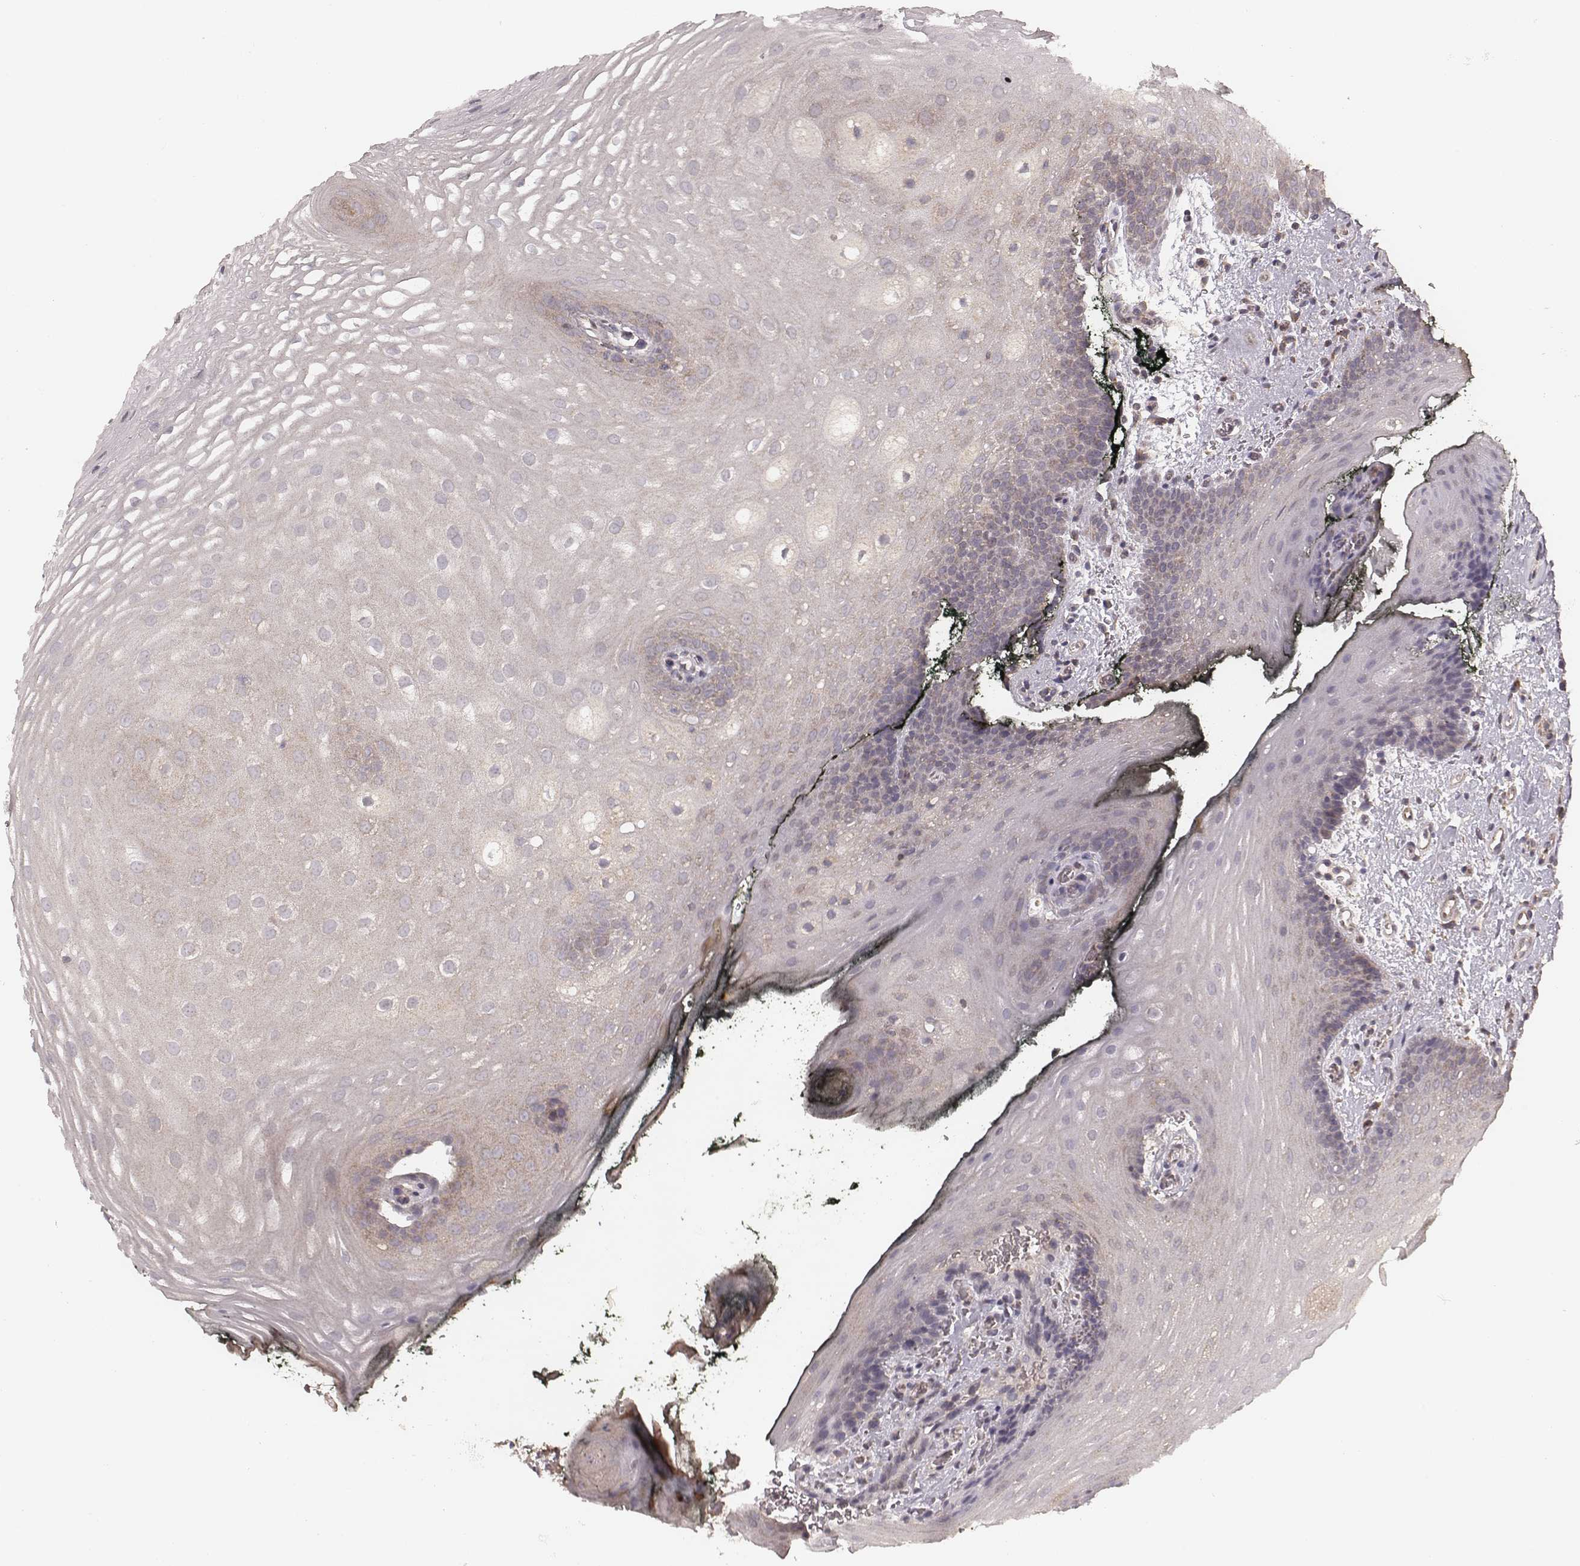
{"staining": {"intensity": "weak", "quantity": "<25%", "location": "cytoplasmic/membranous"}, "tissue": "oral mucosa", "cell_type": "Squamous epithelial cells", "image_type": "normal", "snomed": [{"axis": "morphology", "description": "Normal tissue, NOS"}, {"axis": "topography", "description": "Oral tissue"}, {"axis": "topography", "description": "Head-Neck"}], "caption": "Human oral mucosa stained for a protein using immunohistochemistry reveals no expression in squamous epithelial cells.", "gene": "CARS1", "patient": {"sex": "male", "age": 65}}